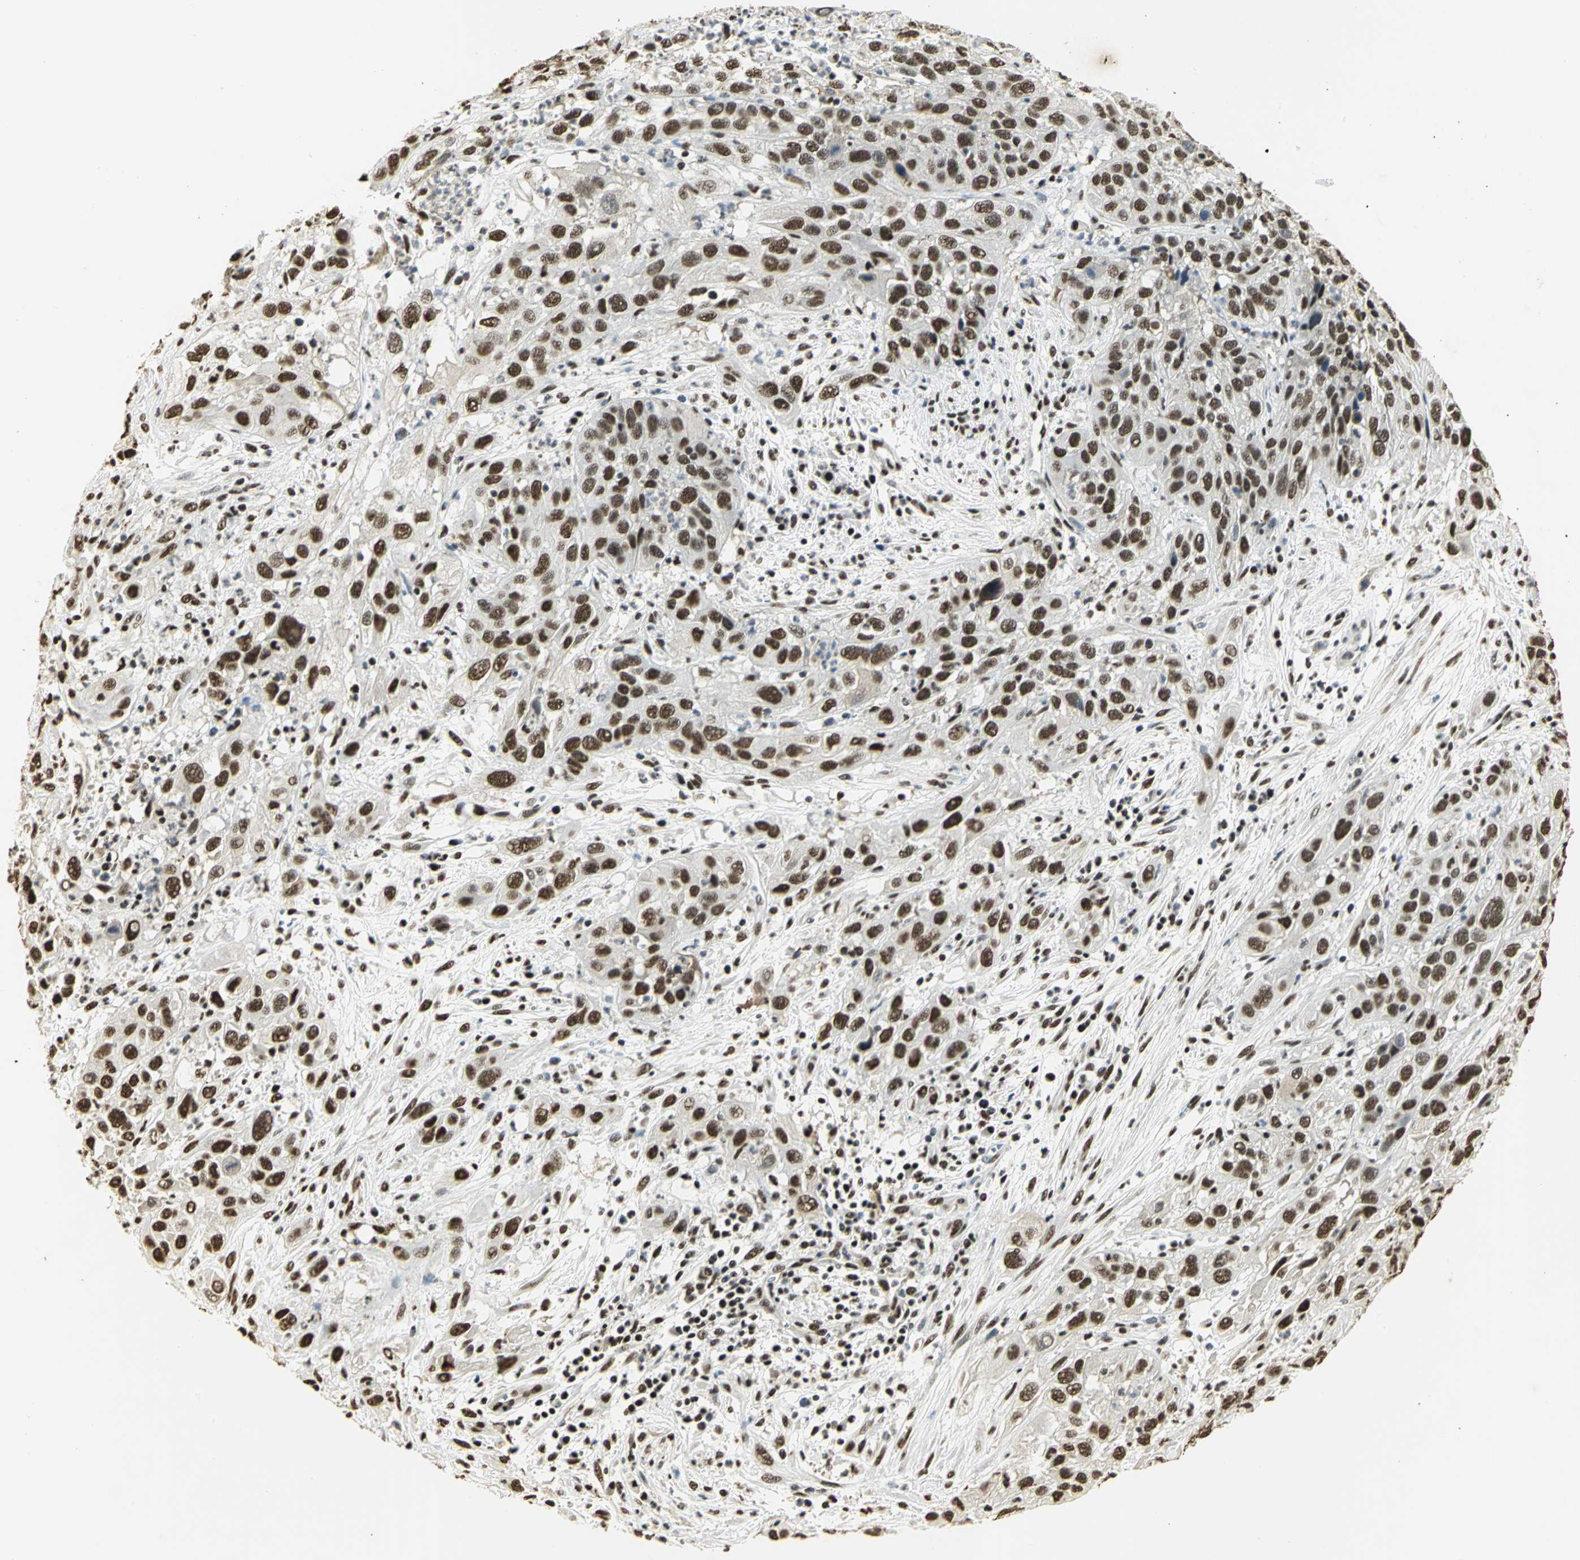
{"staining": {"intensity": "strong", "quantity": ">75%", "location": "nuclear"}, "tissue": "cervical cancer", "cell_type": "Tumor cells", "image_type": "cancer", "snomed": [{"axis": "morphology", "description": "Squamous cell carcinoma, NOS"}, {"axis": "topography", "description": "Cervix"}], "caption": "The photomicrograph shows immunohistochemical staining of squamous cell carcinoma (cervical). There is strong nuclear positivity is identified in approximately >75% of tumor cells.", "gene": "SET", "patient": {"sex": "female", "age": 32}}